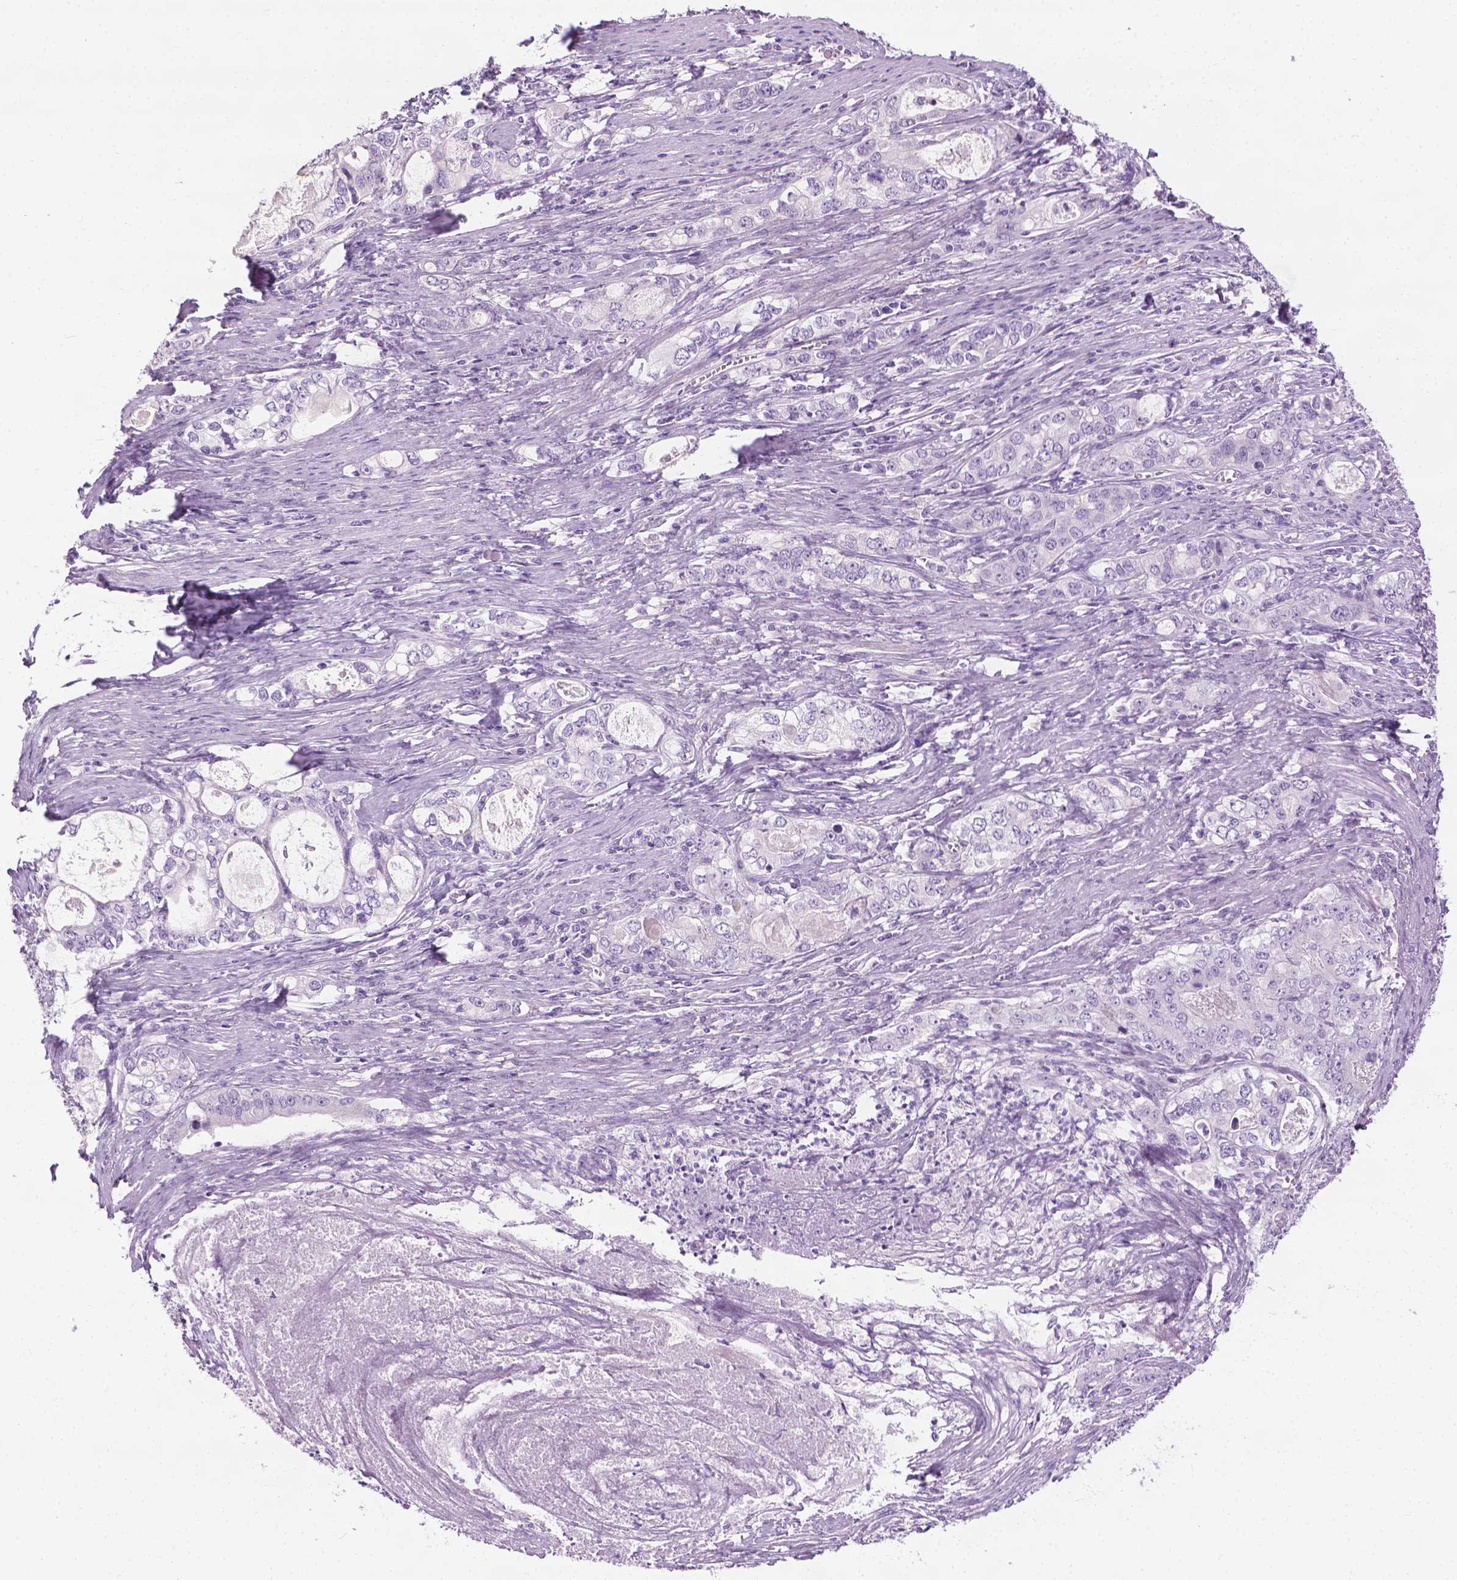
{"staining": {"intensity": "negative", "quantity": "none", "location": "none"}, "tissue": "stomach cancer", "cell_type": "Tumor cells", "image_type": "cancer", "snomed": [{"axis": "morphology", "description": "Adenocarcinoma, NOS"}, {"axis": "topography", "description": "Stomach, lower"}], "caption": "Immunohistochemistry micrograph of neoplastic tissue: human stomach adenocarcinoma stained with DAB (3,3'-diaminobenzidine) reveals no significant protein positivity in tumor cells.", "gene": "DNAI7", "patient": {"sex": "female", "age": 72}}